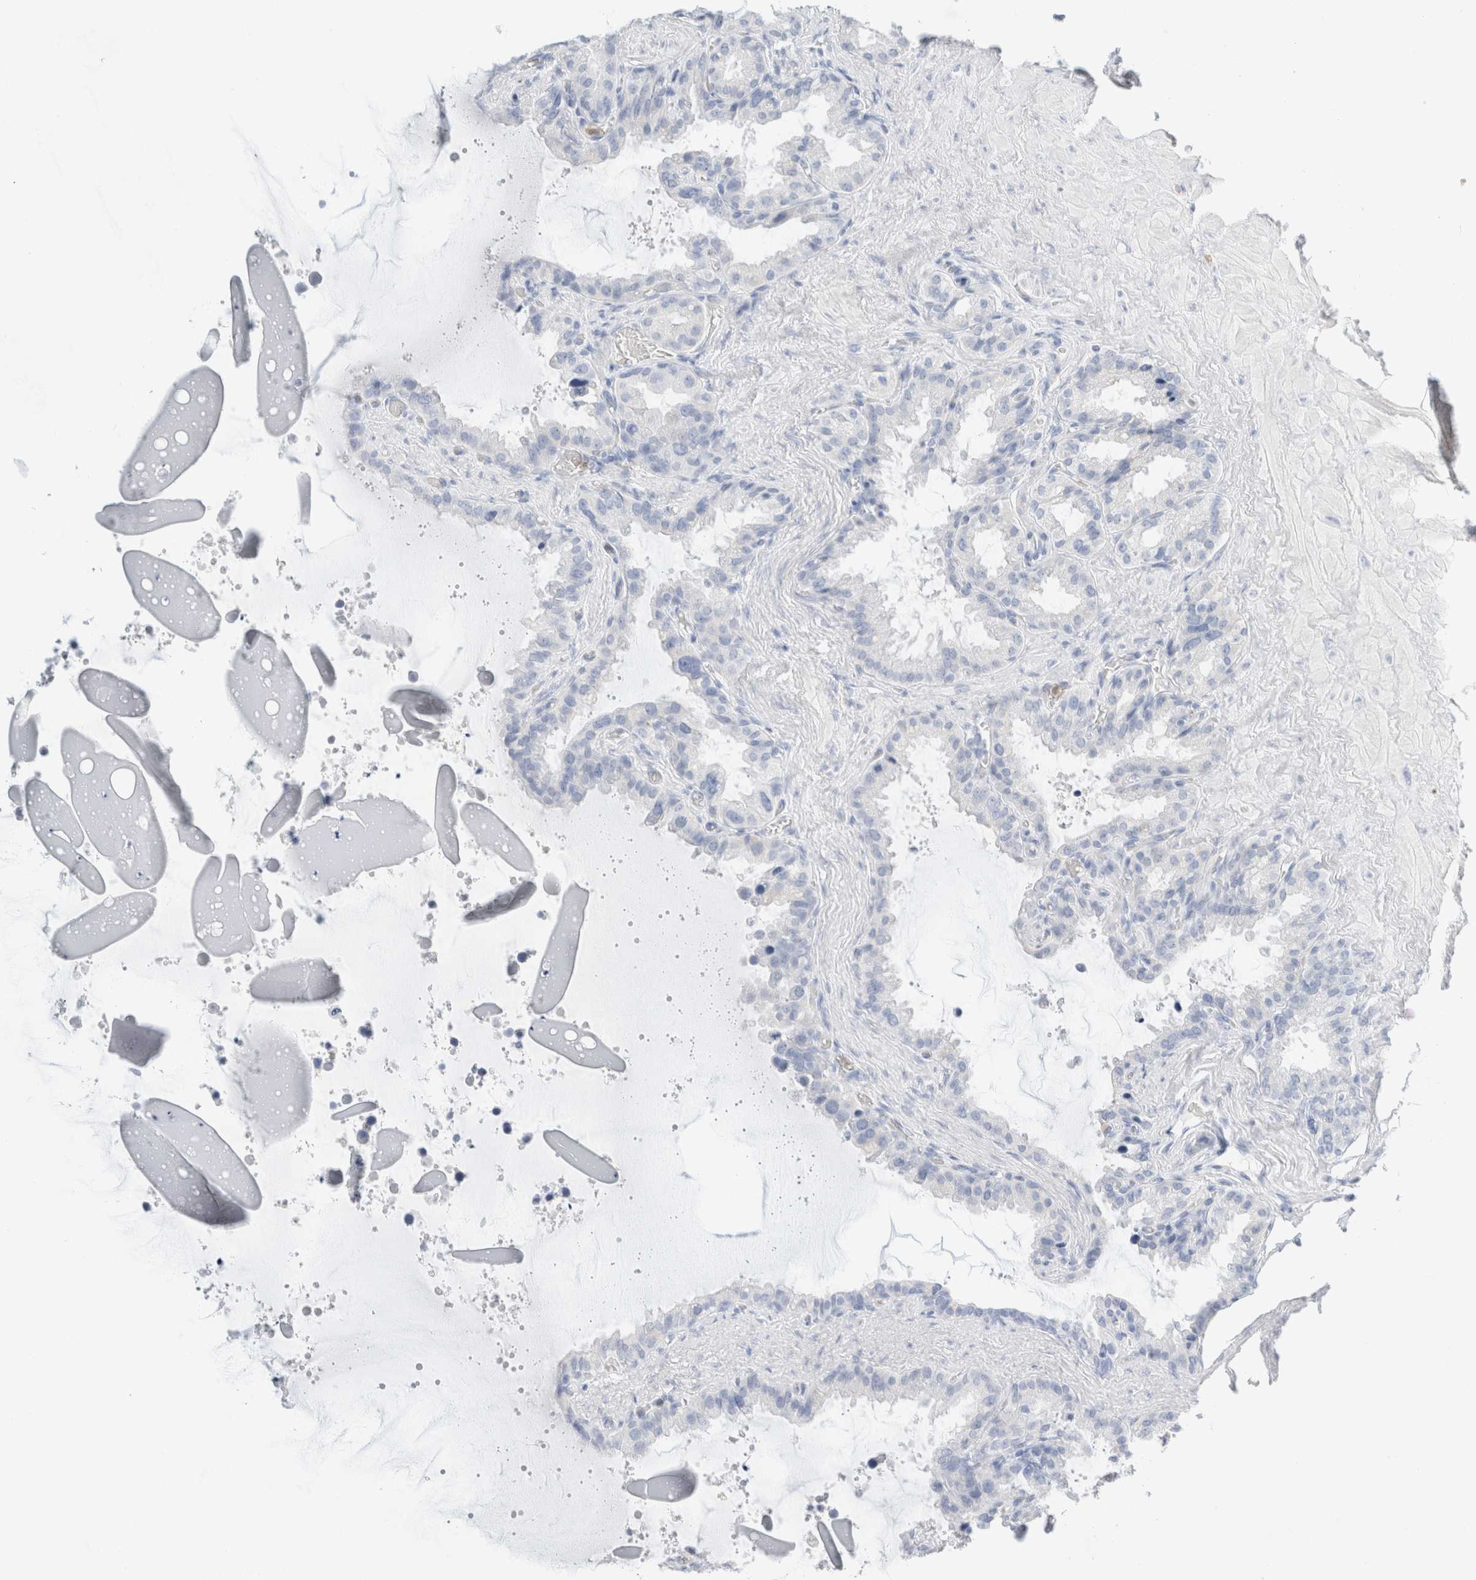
{"staining": {"intensity": "negative", "quantity": "none", "location": "none"}, "tissue": "seminal vesicle", "cell_type": "Glandular cells", "image_type": "normal", "snomed": [{"axis": "morphology", "description": "Normal tissue, NOS"}, {"axis": "topography", "description": "Seminal veicle"}], "caption": "DAB immunohistochemical staining of unremarkable human seminal vesicle shows no significant positivity in glandular cells. The staining is performed using DAB brown chromogen with nuclei counter-stained in using hematoxylin.", "gene": "ARG1", "patient": {"sex": "male", "age": 46}}